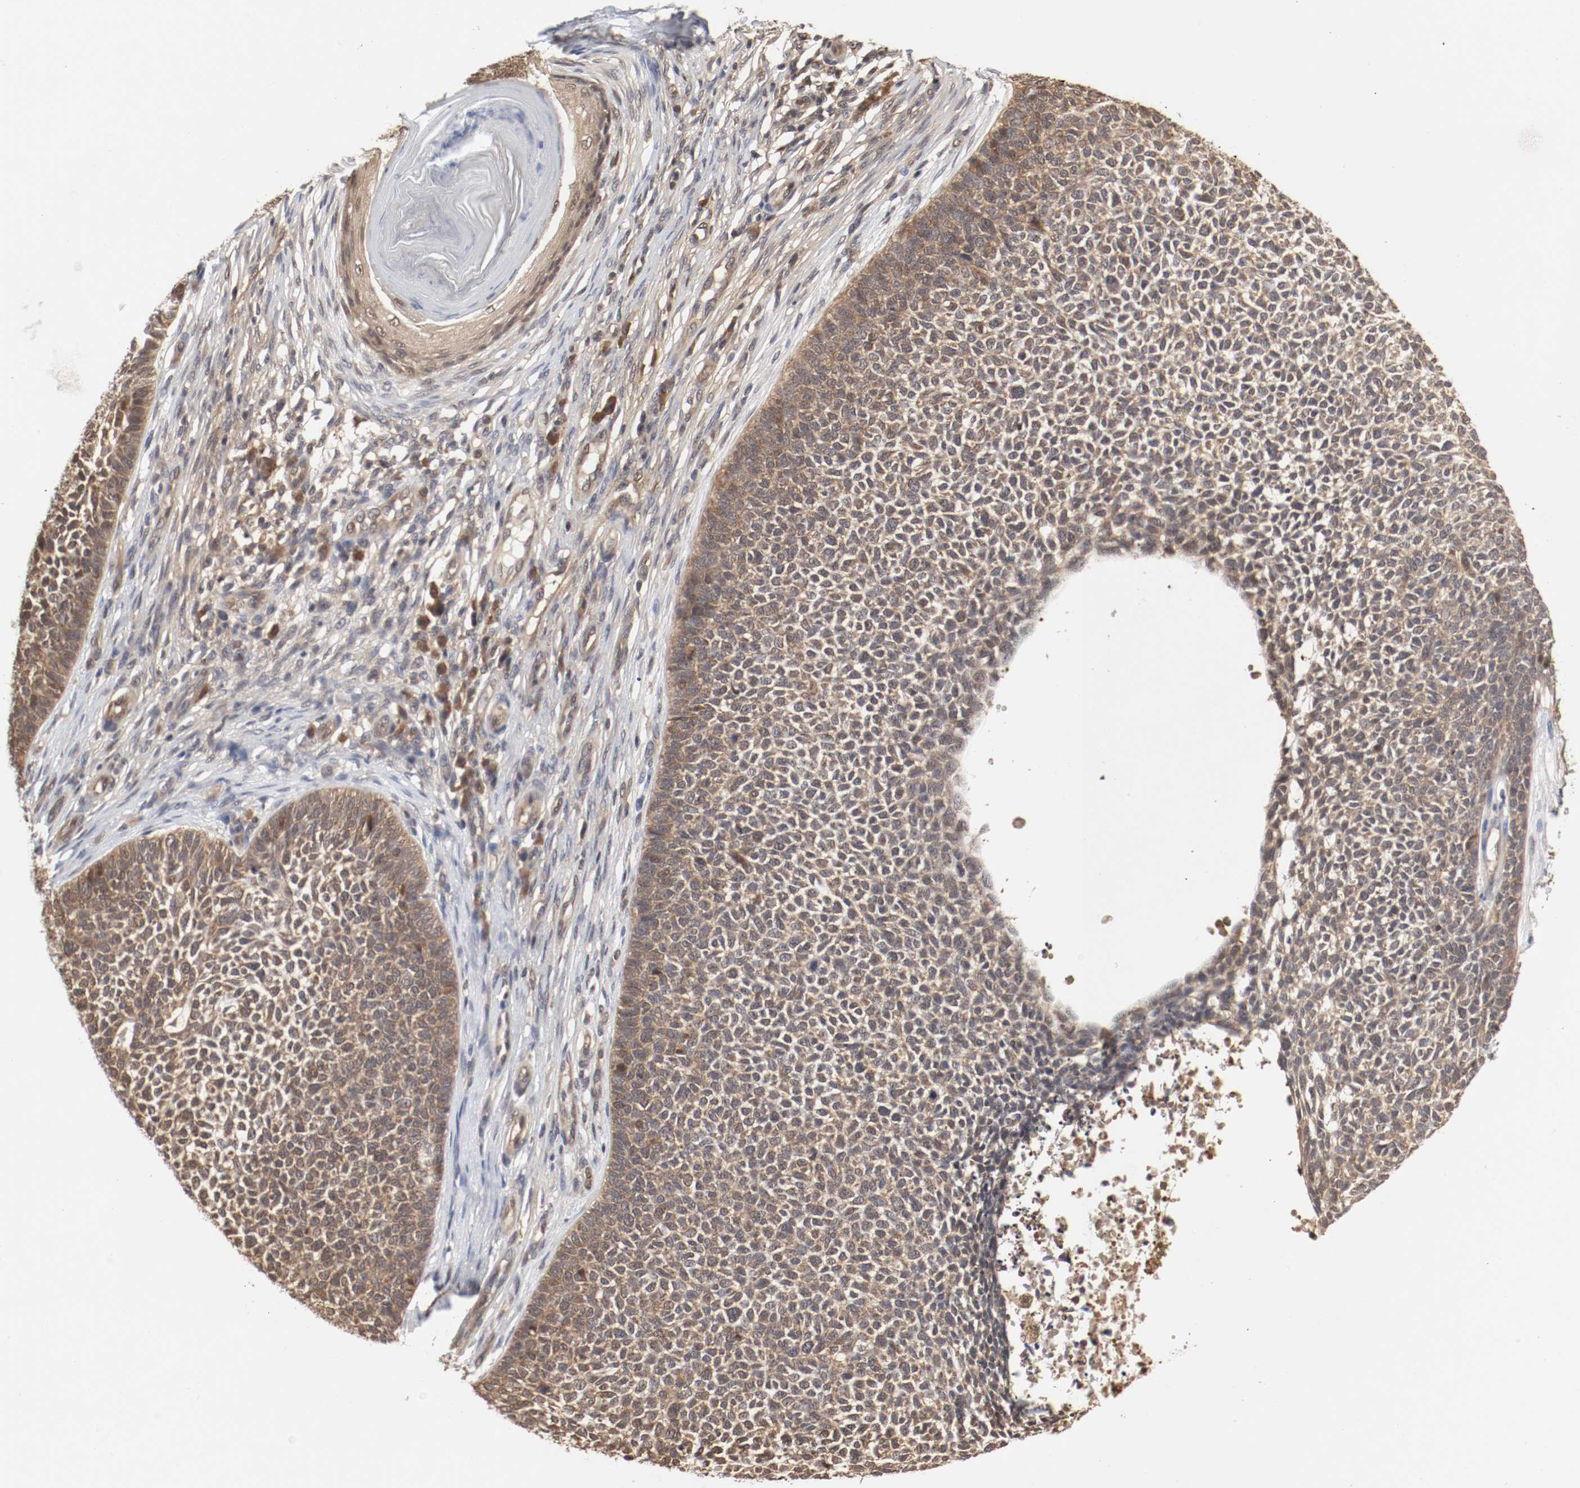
{"staining": {"intensity": "moderate", "quantity": ">75%", "location": "cytoplasmic/membranous"}, "tissue": "skin cancer", "cell_type": "Tumor cells", "image_type": "cancer", "snomed": [{"axis": "morphology", "description": "Basal cell carcinoma"}, {"axis": "topography", "description": "Skin"}], "caption": "Skin basal cell carcinoma was stained to show a protein in brown. There is medium levels of moderate cytoplasmic/membranous expression in about >75% of tumor cells.", "gene": "AFG3L2", "patient": {"sex": "female", "age": 84}}